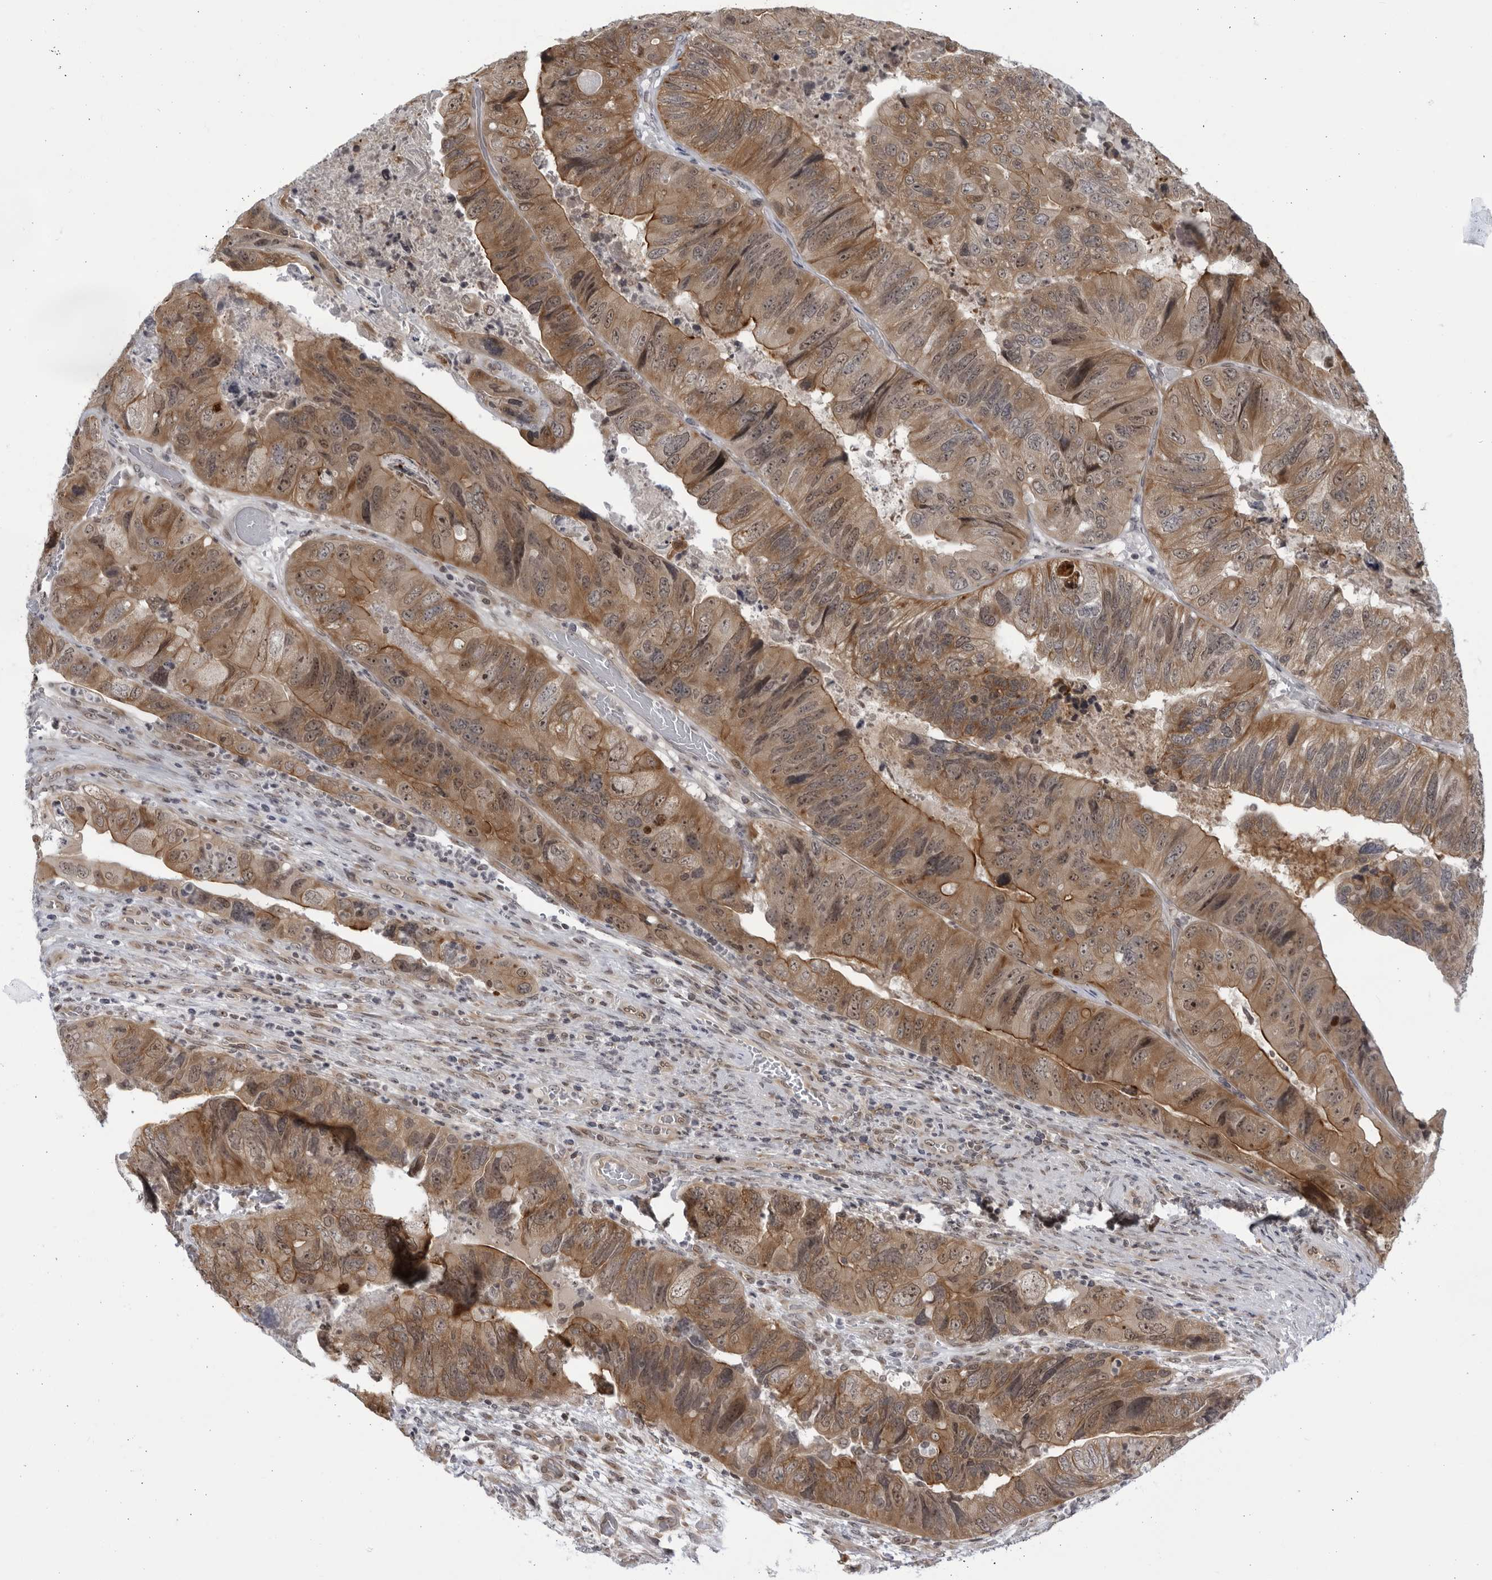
{"staining": {"intensity": "moderate", "quantity": ">75%", "location": "cytoplasmic/membranous,nuclear"}, "tissue": "colorectal cancer", "cell_type": "Tumor cells", "image_type": "cancer", "snomed": [{"axis": "morphology", "description": "Adenocarcinoma, NOS"}, {"axis": "topography", "description": "Rectum"}], "caption": "IHC photomicrograph of neoplastic tissue: human colorectal cancer stained using immunohistochemistry (IHC) exhibits medium levels of moderate protein expression localized specifically in the cytoplasmic/membranous and nuclear of tumor cells, appearing as a cytoplasmic/membranous and nuclear brown color.", "gene": "ITGB3BP", "patient": {"sex": "male", "age": 63}}